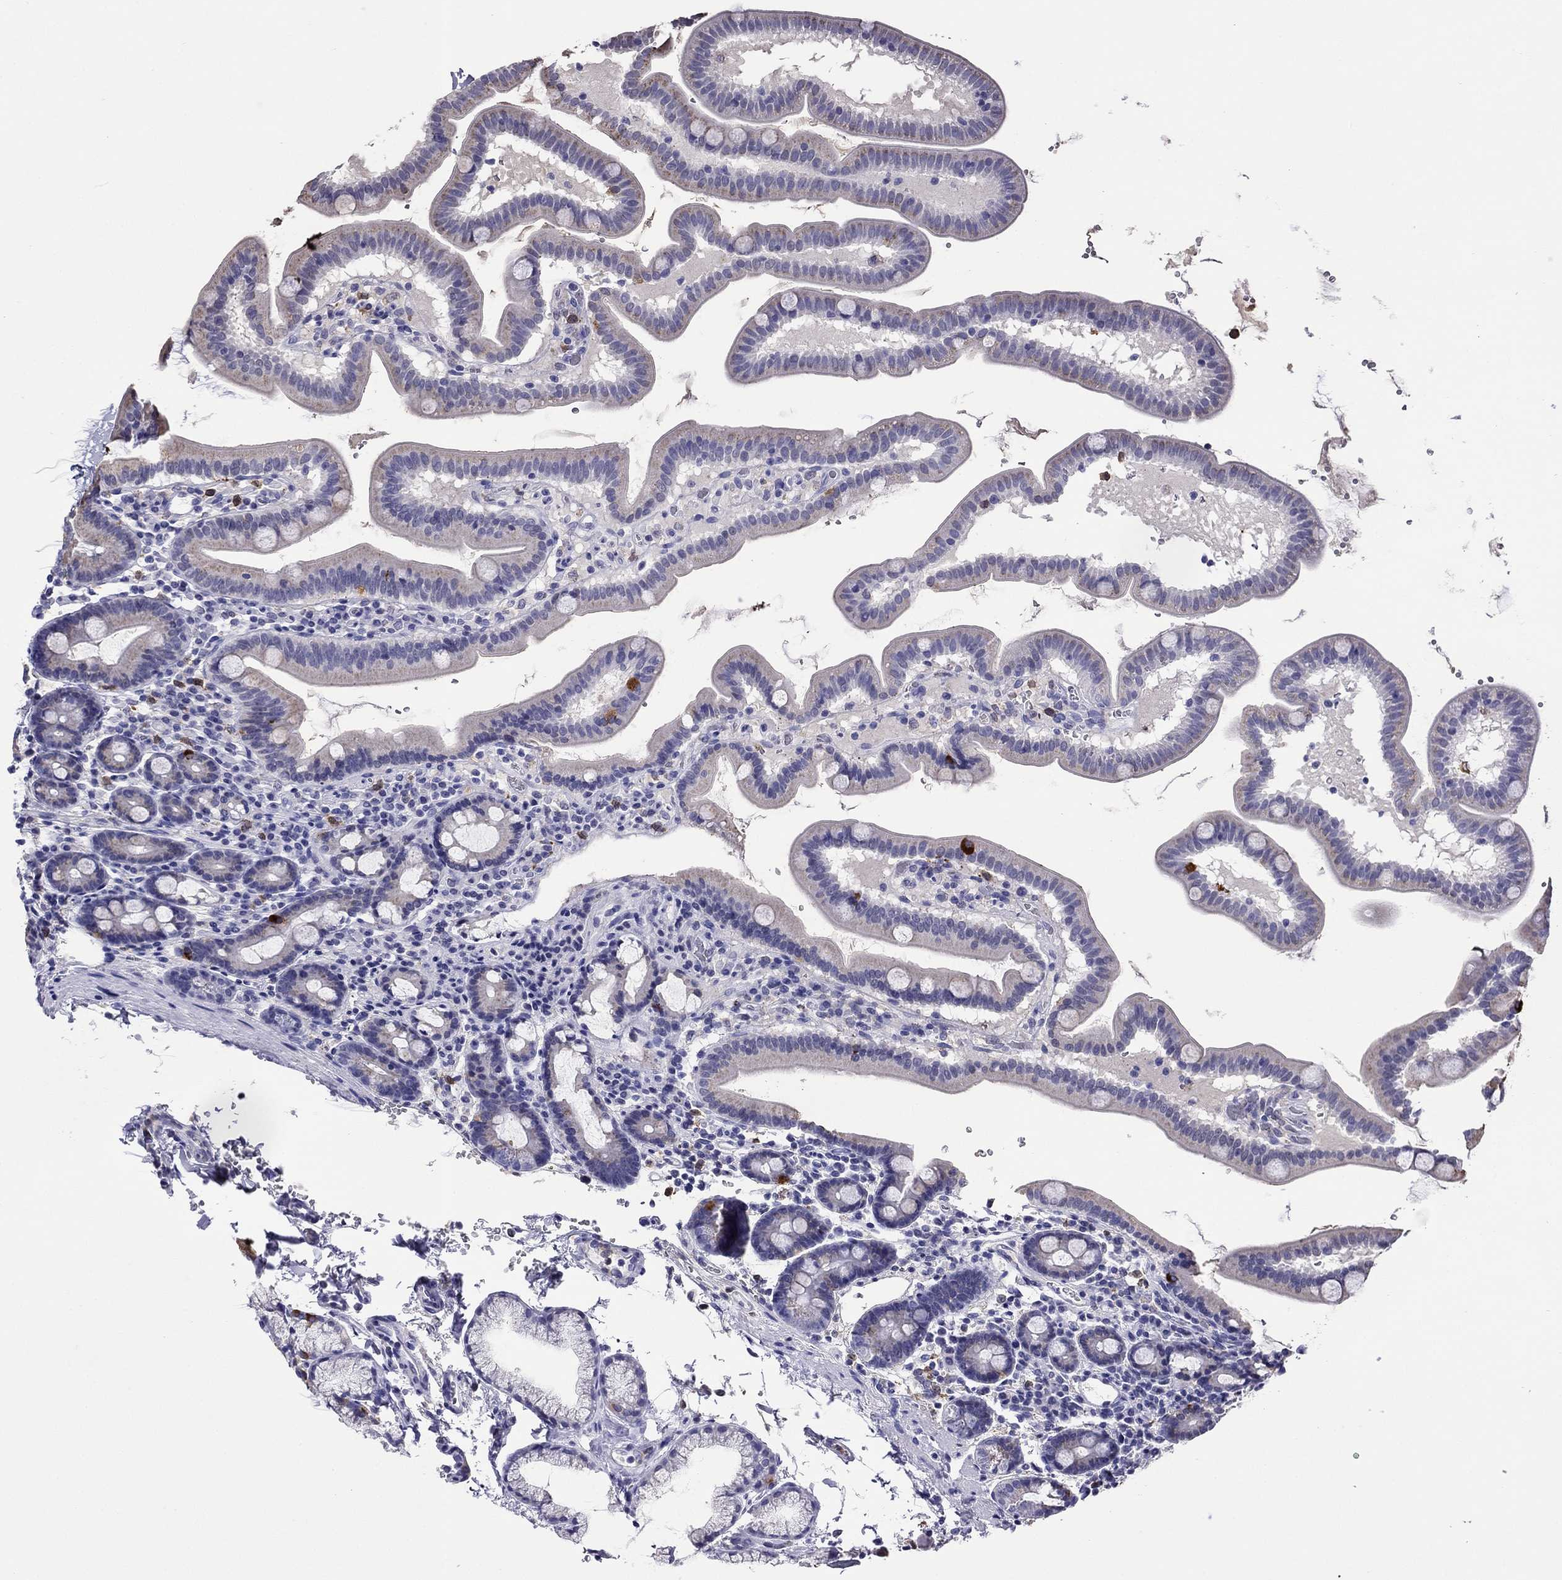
{"staining": {"intensity": "strong", "quantity": "<25%", "location": "cytoplasmic/membranous"}, "tissue": "duodenum", "cell_type": "Glandular cells", "image_type": "normal", "snomed": [{"axis": "morphology", "description": "Normal tissue, NOS"}, {"axis": "topography", "description": "Duodenum"}], "caption": "Benign duodenum demonstrates strong cytoplasmic/membranous staining in about <25% of glandular cells.", "gene": "SCG2", "patient": {"sex": "male", "age": 59}}